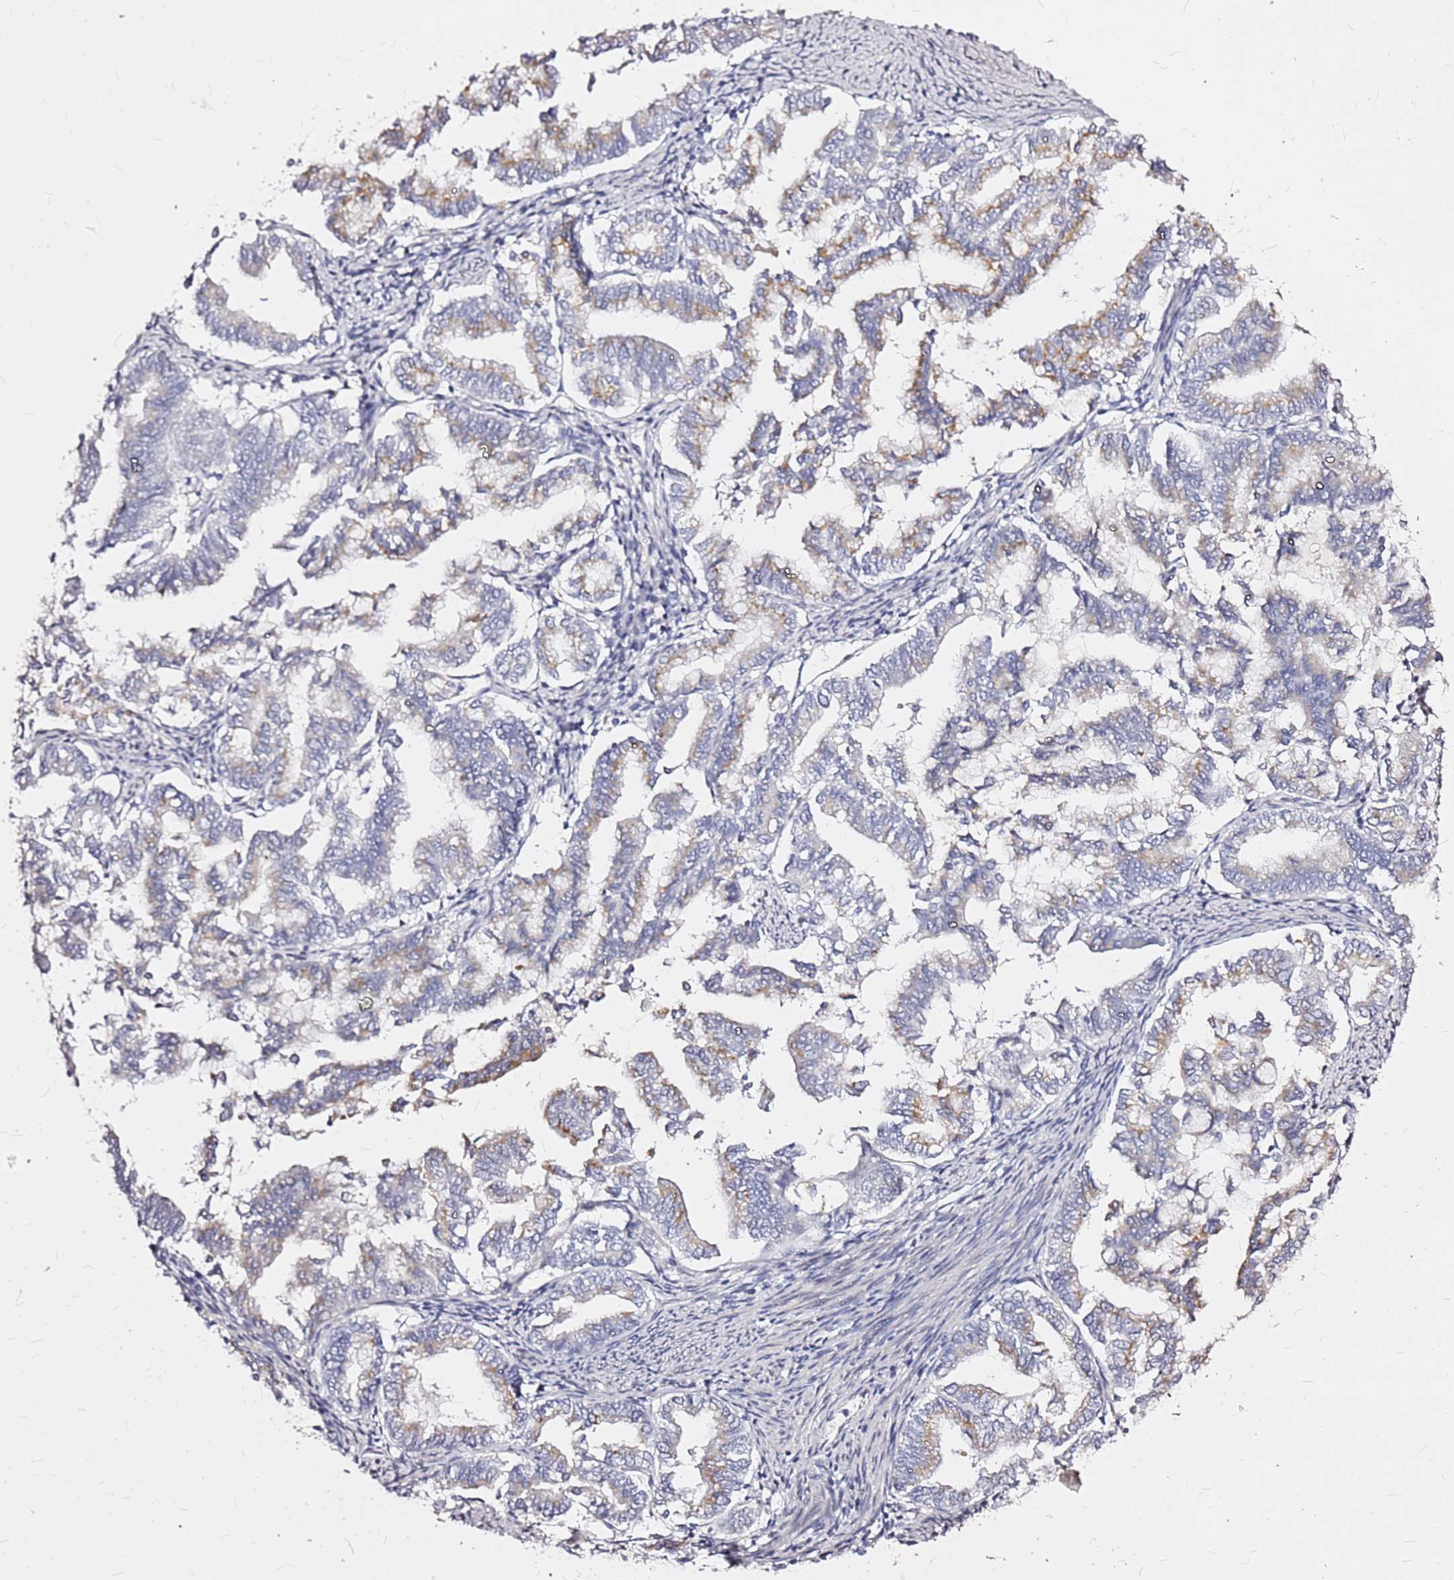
{"staining": {"intensity": "weak", "quantity": "25%-75%", "location": "cytoplasmic/membranous"}, "tissue": "endometrial cancer", "cell_type": "Tumor cells", "image_type": "cancer", "snomed": [{"axis": "morphology", "description": "Adenocarcinoma, NOS"}, {"axis": "topography", "description": "Endometrium"}], "caption": "DAB immunohistochemical staining of endometrial cancer (adenocarcinoma) displays weak cytoplasmic/membranous protein expression in approximately 25%-75% of tumor cells.", "gene": "CASD1", "patient": {"sex": "female", "age": 79}}